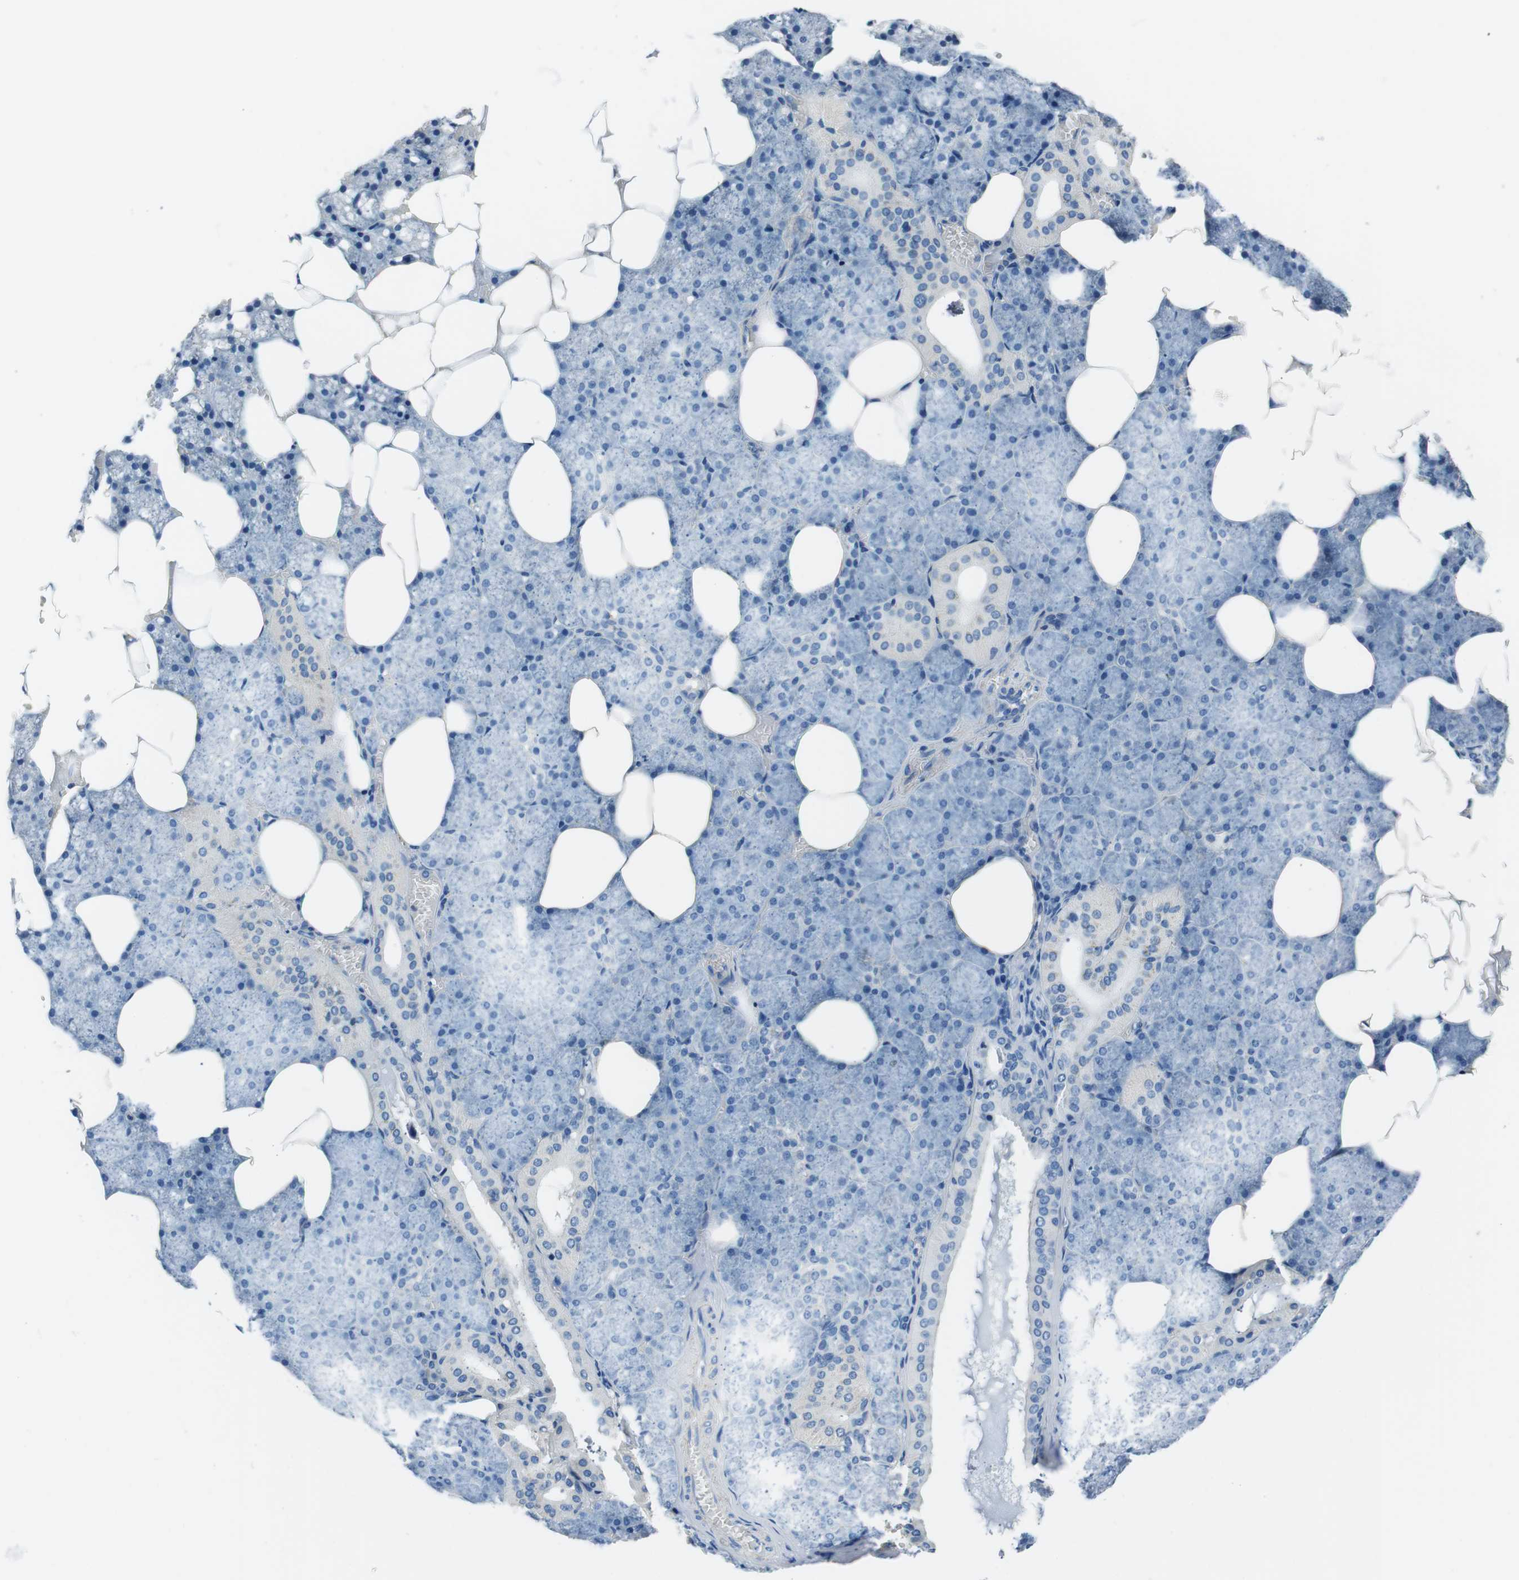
{"staining": {"intensity": "negative", "quantity": "none", "location": "none"}, "tissue": "salivary gland", "cell_type": "Glandular cells", "image_type": "normal", "snomed": [{"axis": "morphology", "description": "Normal tissue, NOS"}, {"axis": "topography", "description": "Salivary gland"}], "caption": "A high-resolution histopathology image shows immunohistochemistry staining of unremarkable salivary gland, which reveals no significant staining in glandular cells.", "gene": "CASQ1", "patient": {"sex": "male", "age": 62}}